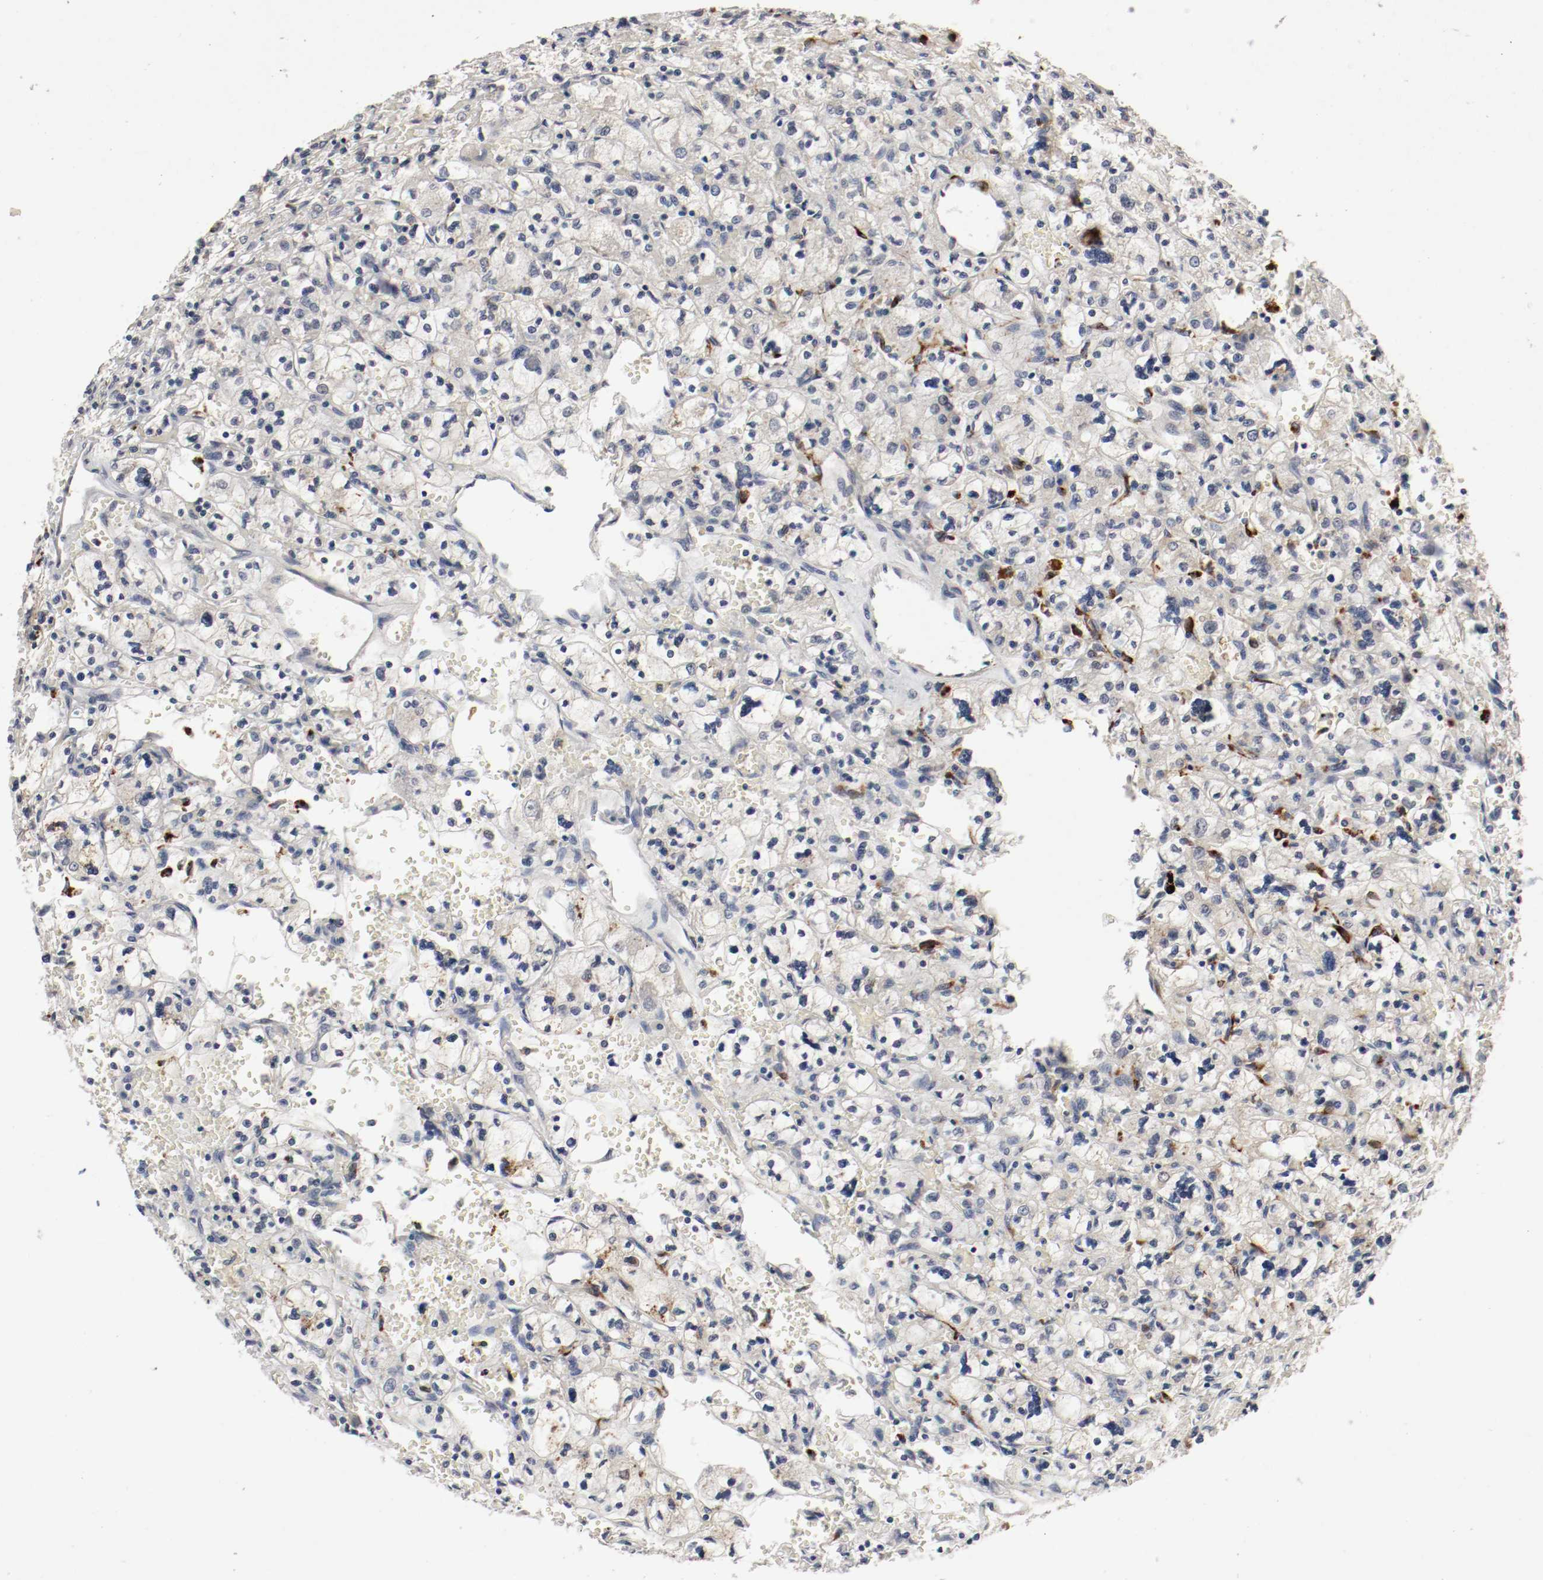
{"staining": {"intensity": "weak", "quantity": ">75%", "location": "cytoplasmic/membranous"}, "tissue": "renal cancer", "cell_type": "Tumor cells", "image_type": "cancer", "snomed": [{"axis": "morphology", "description": "Adenocarcinoma, NOS"}, {"axis": "topography", "description": "Kidney"}], "caption": "Tumor cells display low levels of weak cytoplasmic/membranous expression in about >75% of cells in renal cancer (adenocarcinoma). Immunohistochemistry (ihc) stains the protein in brown and the nuclei are stained blue.", "gene": "REN", "patient": {"sex": "female", "age": 83}}